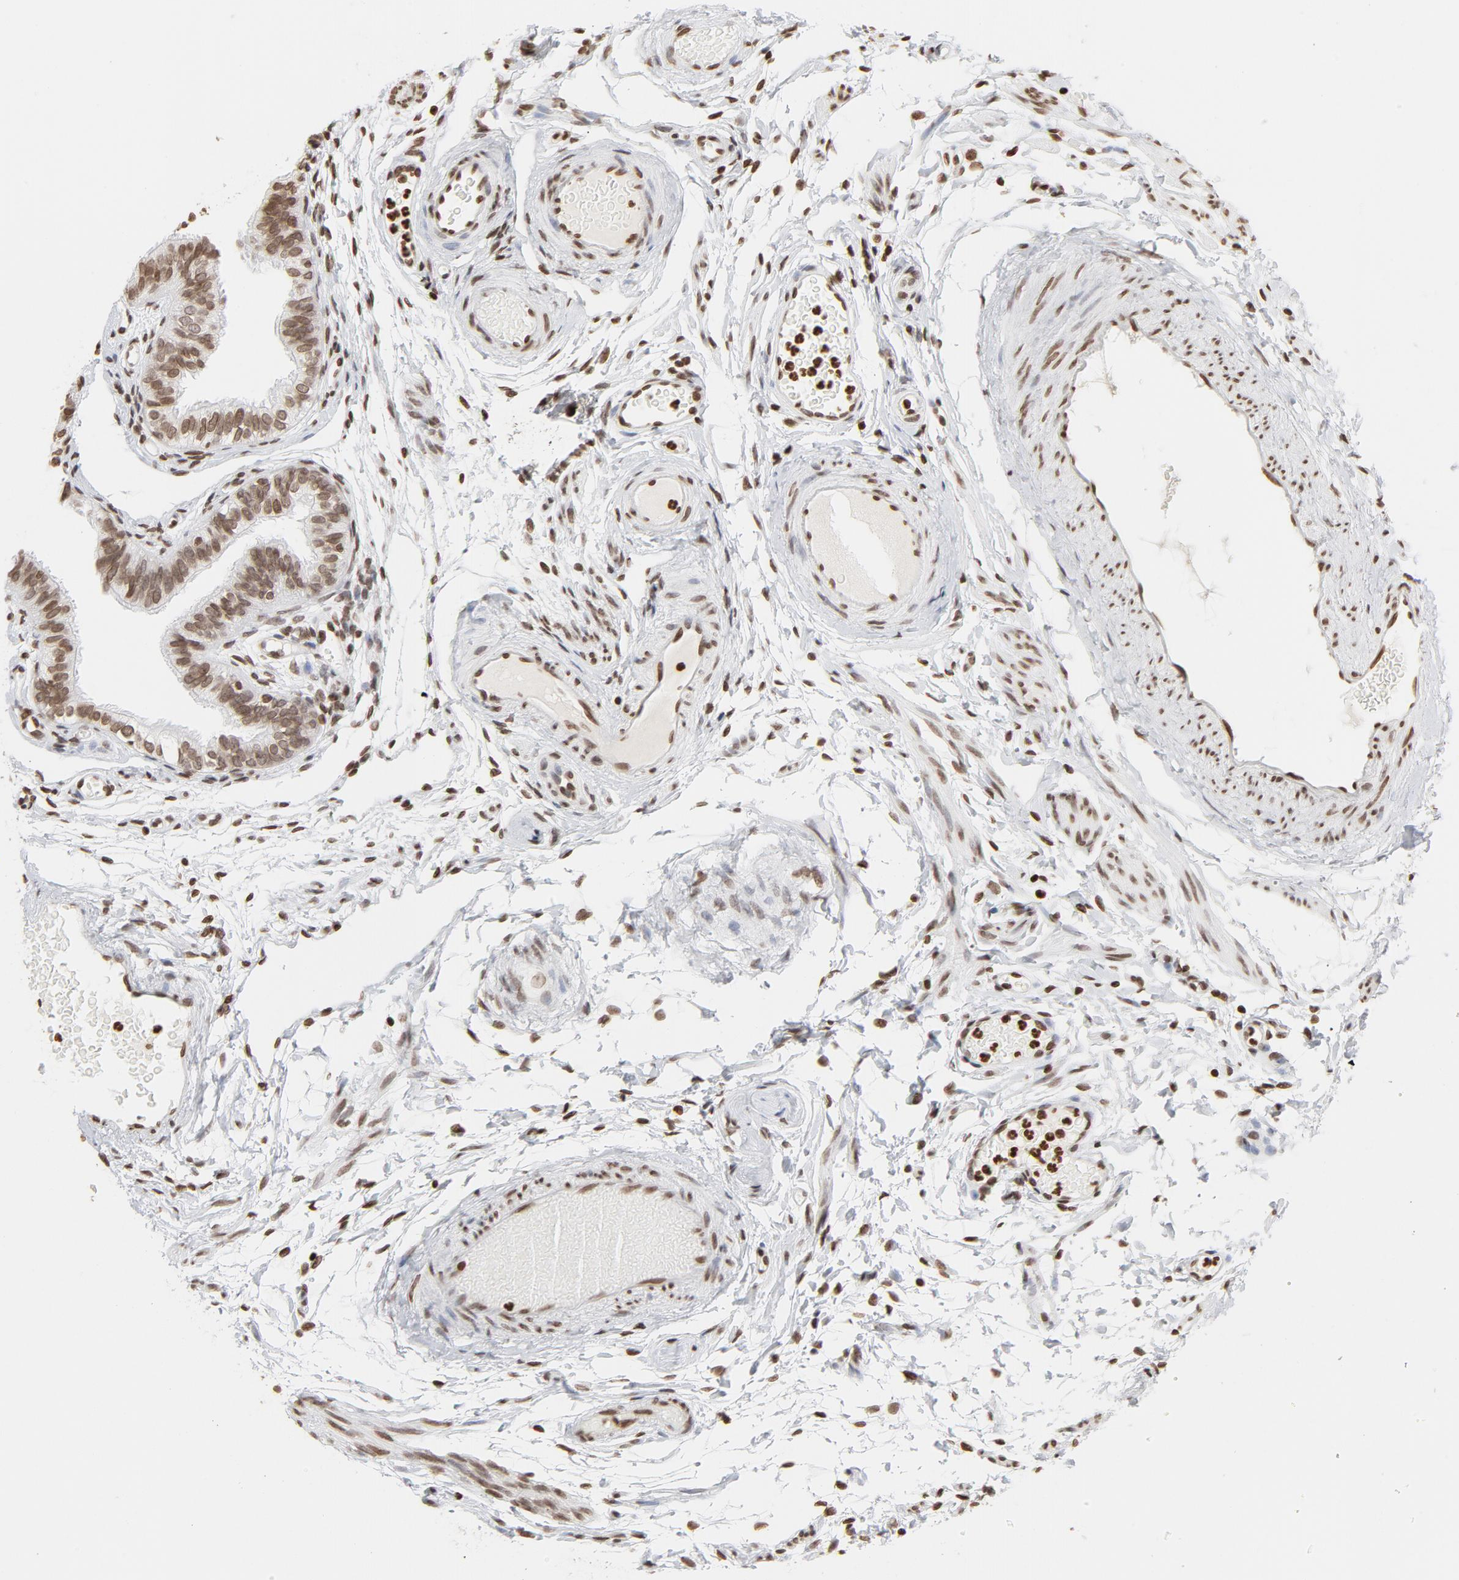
{"staining": {"intensity": "strong", "quantity": ">75%", "location": "nuclear"}, "tissue": "fallopian tube", "cell_type": "Glandular cells", "image_type": "normal", "snomed": [{"axis": "morphology", "description": "Normal tissue, NOS"}, {"axis": "morphology", "description": "Dermoid, NOS"}, {"axis": "topography", "description": "Fallopian tube"}], "caption": "A high amount of strong nuclear expression is seen in about >75% of glandular cells in unremarkable fallopian tube. (Stains: DAB (3,3'-diaminobenzidine) in brown, nuclei in blue, Microscopy: brightfield microscopy at high magnification).", "gene": "H2AC12", "patient": {"sex": "female", "age": 33}}